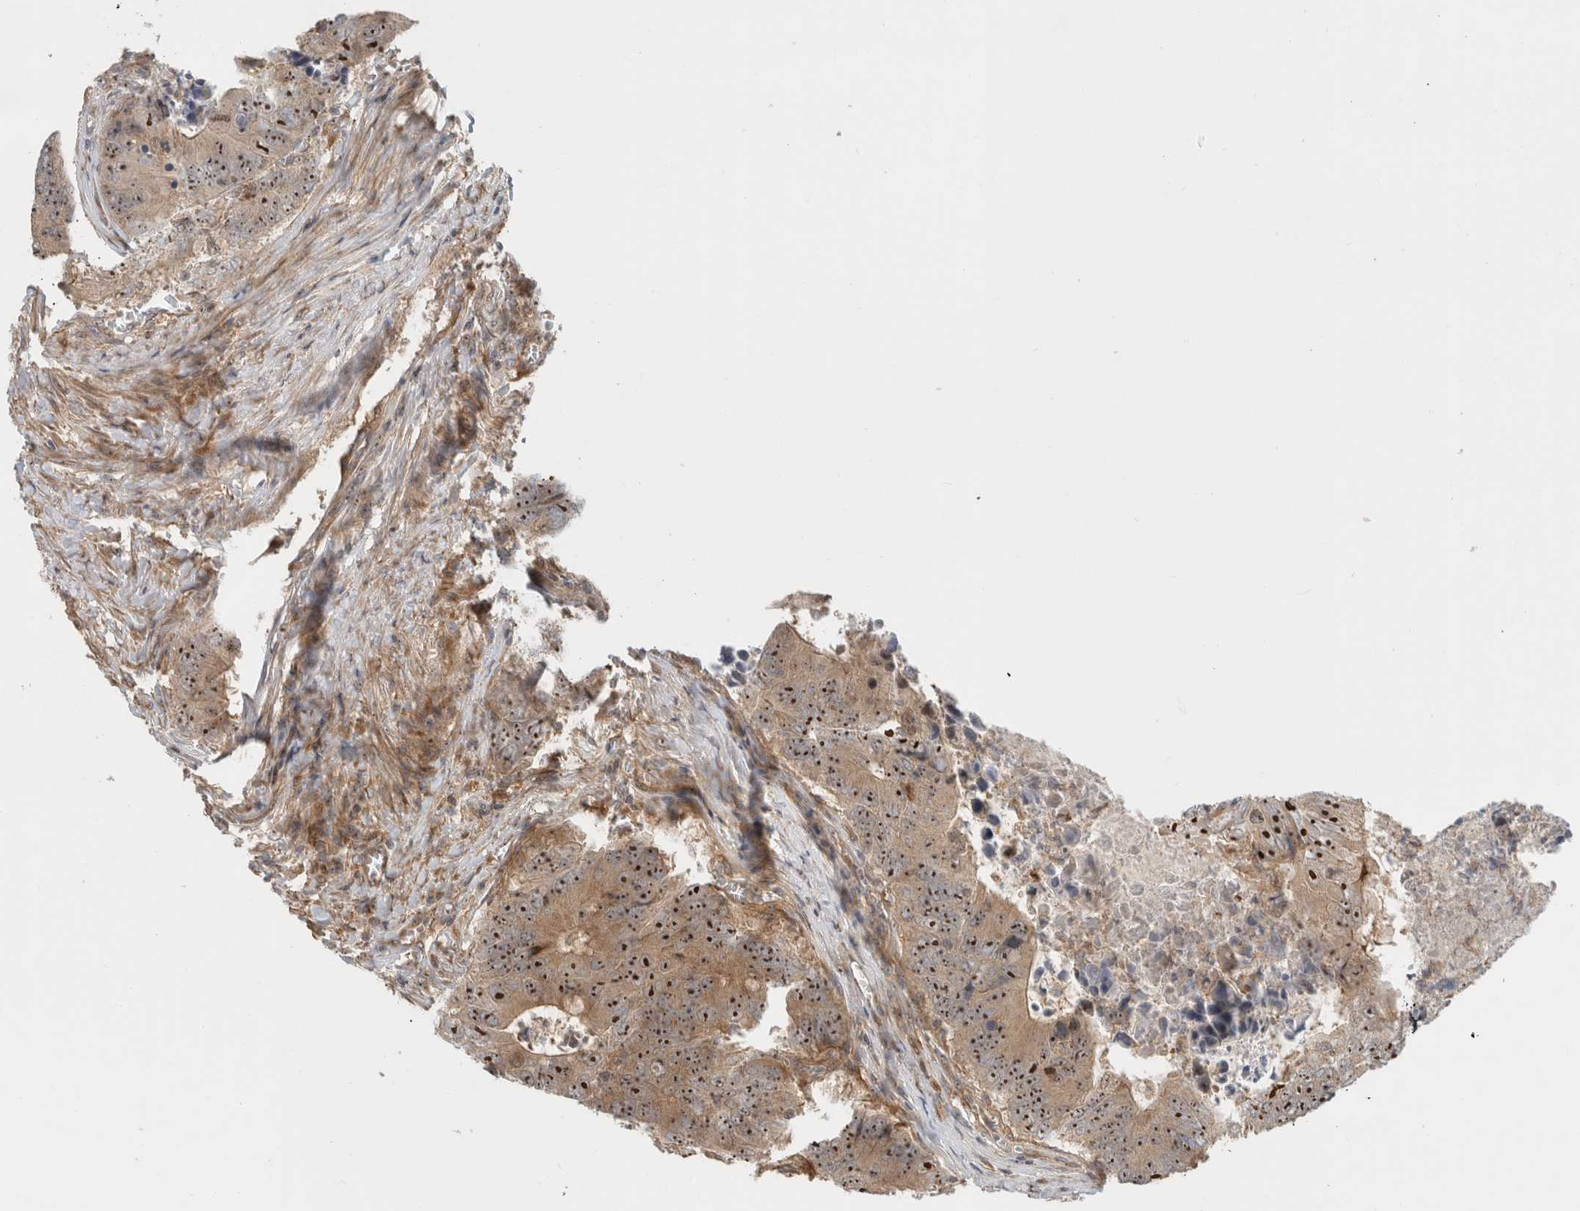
{"staining": {"intensity": "strong", "quantity": ">75%", "location": "cytoplasmic/membranous,nuclear"}, "tissue": "colorectal cancer", "cell_type": "Tumor cells", "image_type": "cancer", "snomed": [{"axis": "morphology", "description": "Adenocarcinoma, NOS"}, {"axis": "topography", "description": "Colon"}], "caption": "Strong cytoplasmic/membranous and nuclear staining is appreciated in approximately >75% of tumor cells in colorectal cancer (adenocarcinoma).", "gene": "WASF2", "patient": {"sex": "male", "age": 87}}